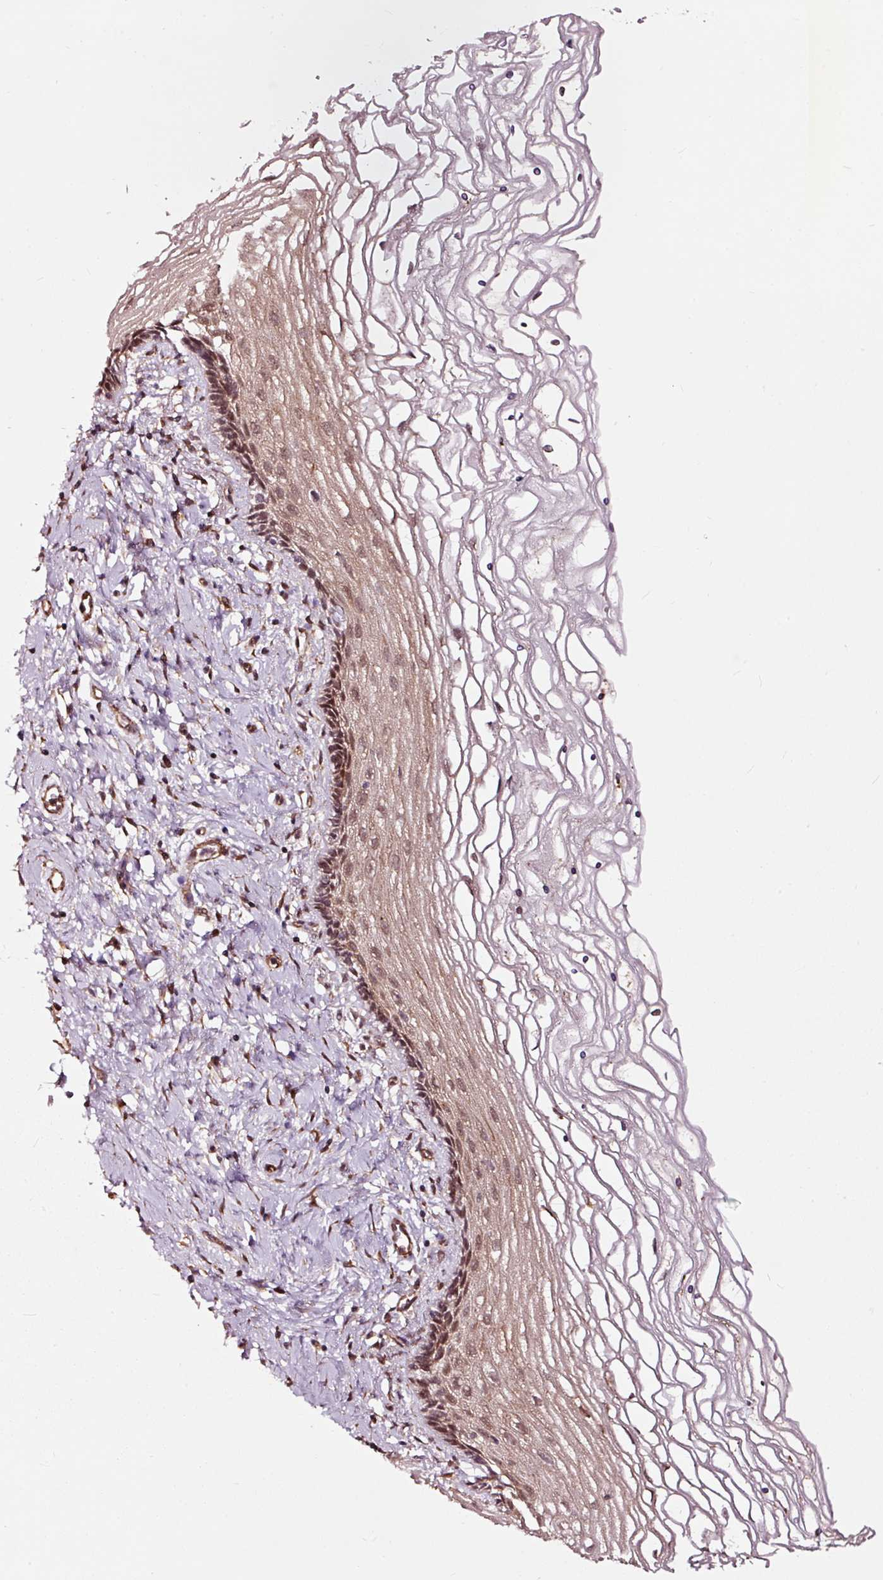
{"staining": {"intensity": "moderate", "quantity": ">75%", "location": "cytoplasmic/membranous,nuclear"}, "tissue": "cervix", "cell_type": "Glandular cells", "image_type": "normal", "snomed": [{"axis": "morphology", "description": "Normal tissue, NOS"}, {"axis": "topography", "description": "Cervix"}], "caption": "Moderate cytoplasmic/membranous,nuclear protein positivity is seen in approximately >75% of glandular cells in cervix.", "gene": "TPM1", "patient": {"sex": "female", "age": 47}}